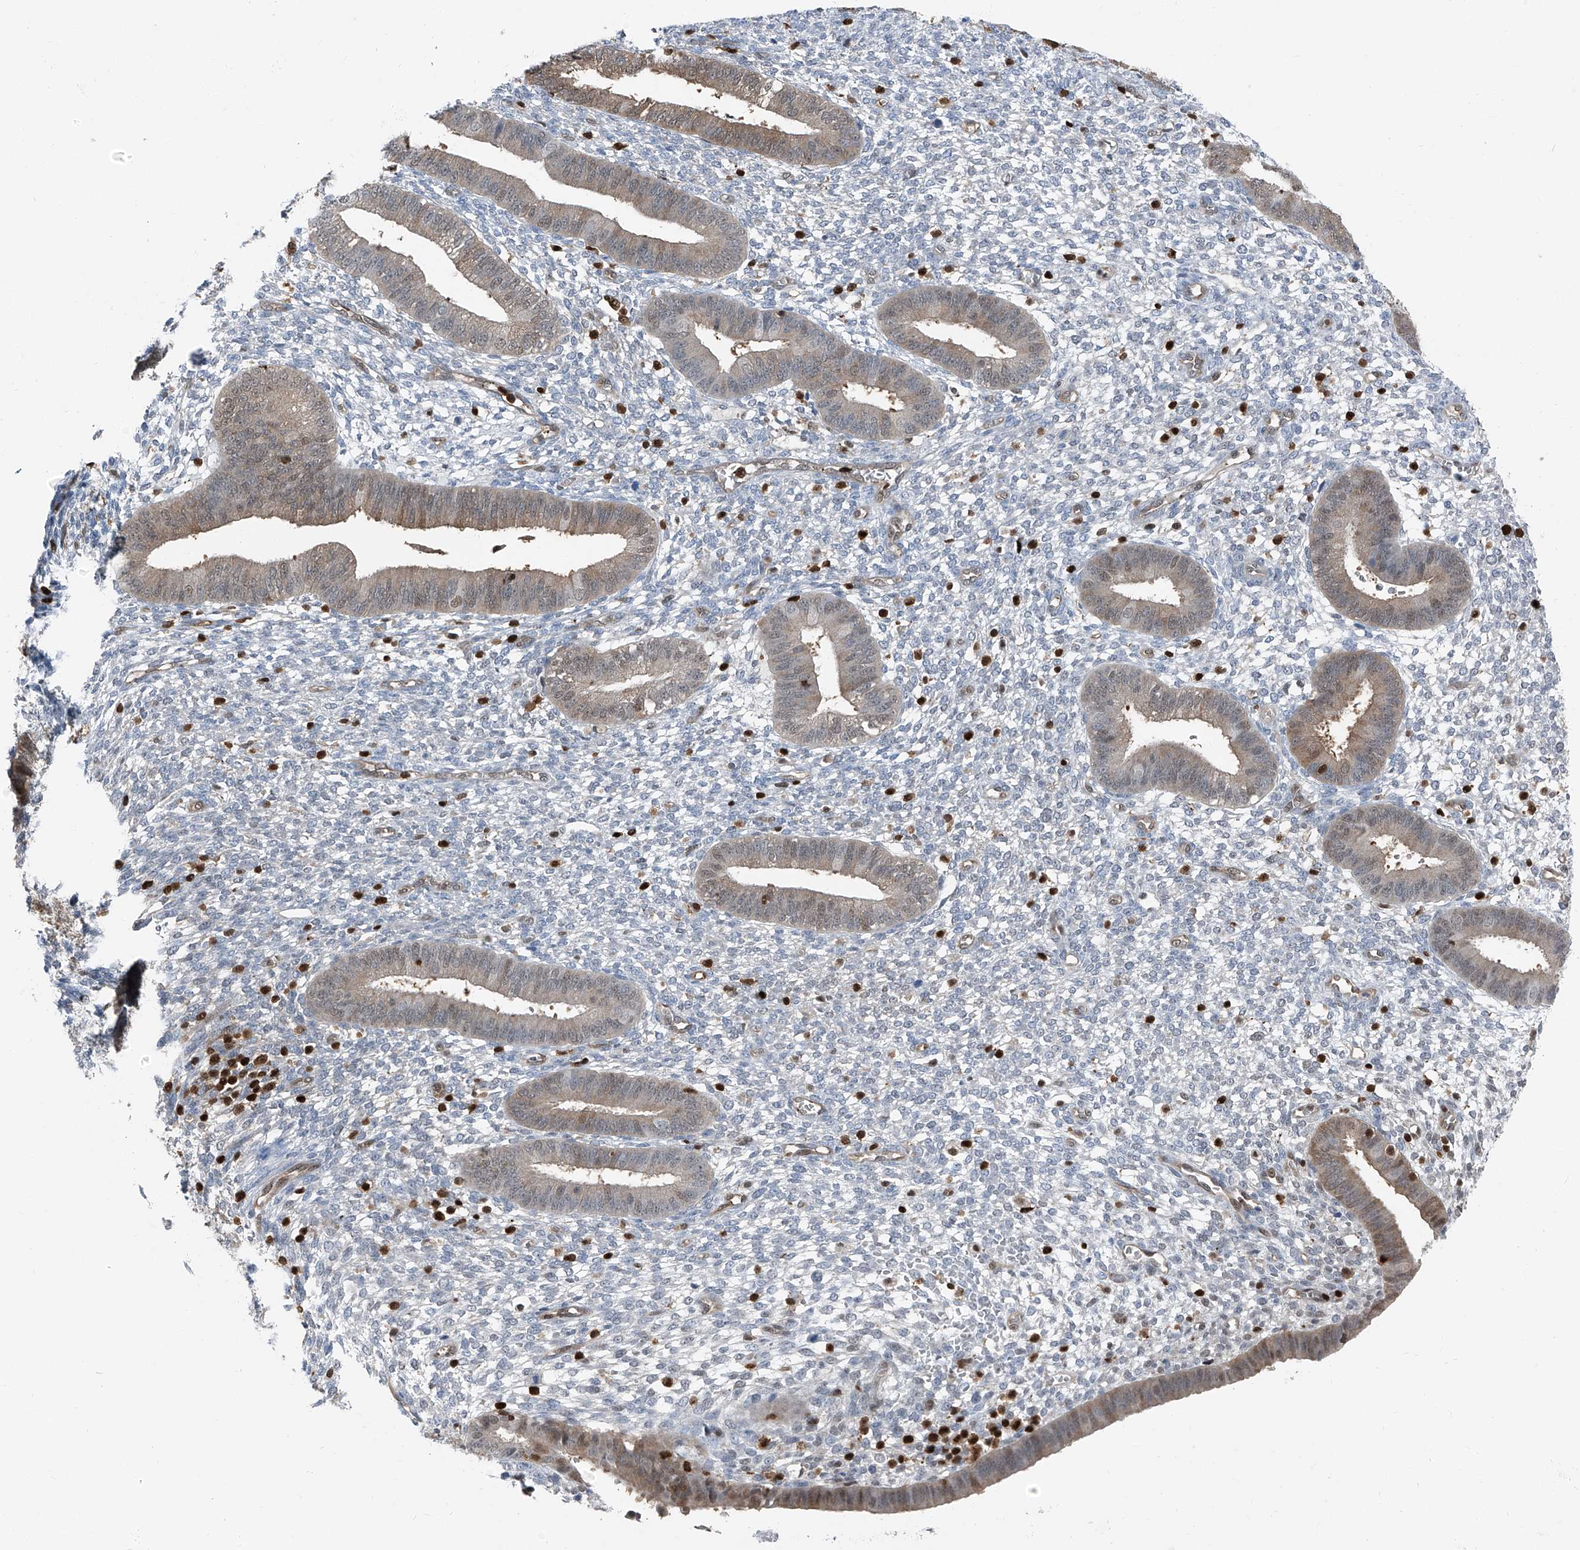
{"staining": {"intensity": "weak", "quantity": "25%-75%", "location": "cytoplasmic/membranous,nuclear"}, "tissue": "endometrium", "cell_type": "Cells in endometrial stroma", "image_type": "normal", "snomed": [{"axis": "morphology", "description": "Normal tissue, NOS"}, {"axis": "topography", "description": "Endometrium"}], "caption": "Protein analysis of benign endometrium shows weak cytoplasmic/membranous,nuclear positivity in approximately 25%-75% of cells in endometrial stroma. (DAB IHC with brightfield microscopy, high magnification).", "gene": "PSMB10", "patient": {"sex": "female", "age": 46}}